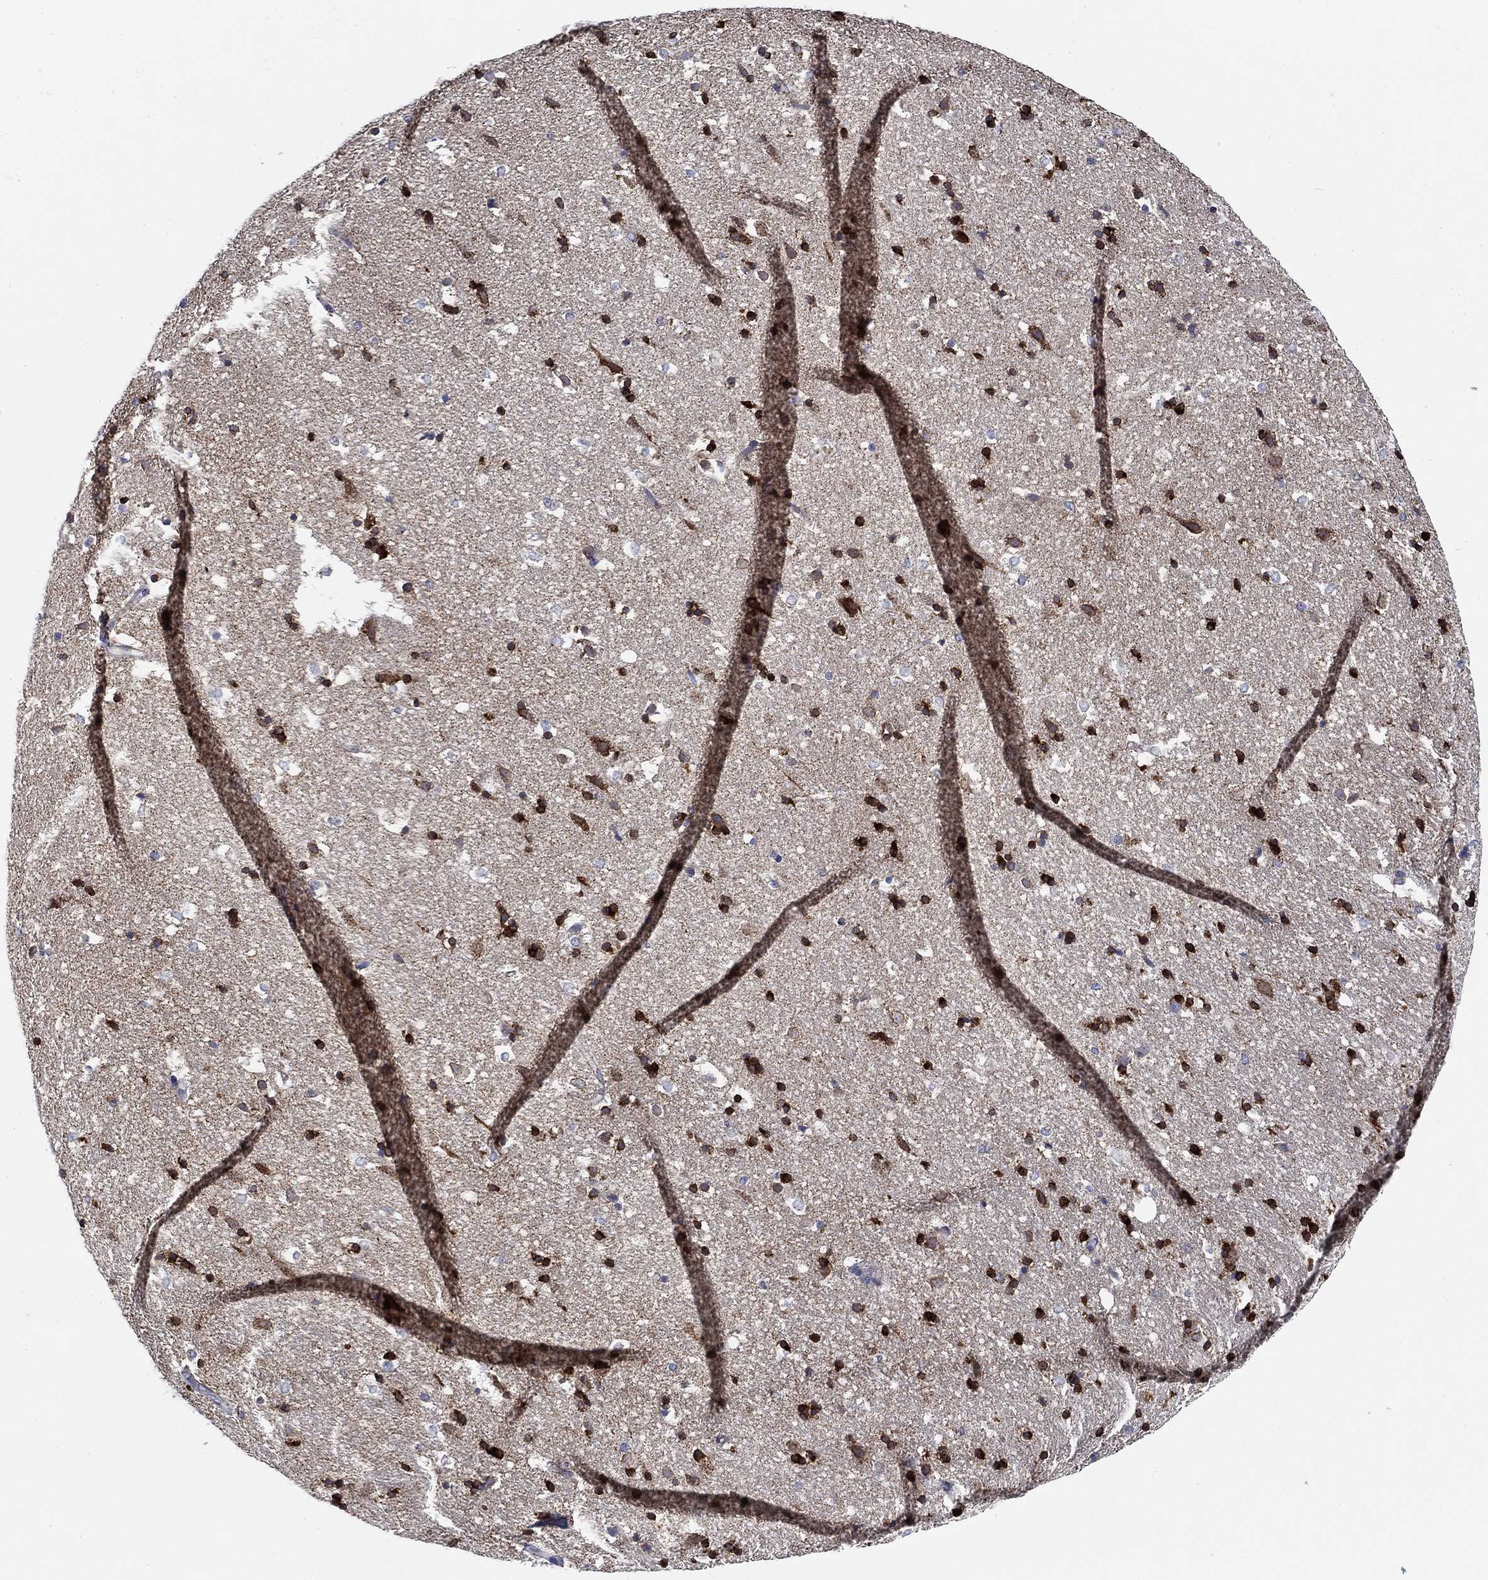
{"staining": {"intensity": "strong", "quantity": "<25%", "location": "cytoplasmic/membranous"}, "tissue": "hippocampus", "cell_type": "Glial cells", "image_type": "normal", "snomed": [{"axis": "morphology", "description": "Normal tissue, NOS"}, {"axis": "topography", "description": "Hippocampus"}], "caption": "Protein positivity by immunohistochemistry (IHC) exhibits strong cytoplasmic/membranous staining in about <25% of glial cells in normal hippocampus.", "gene": "NACAD", "patient": {"sex": "male", "age": 49}}